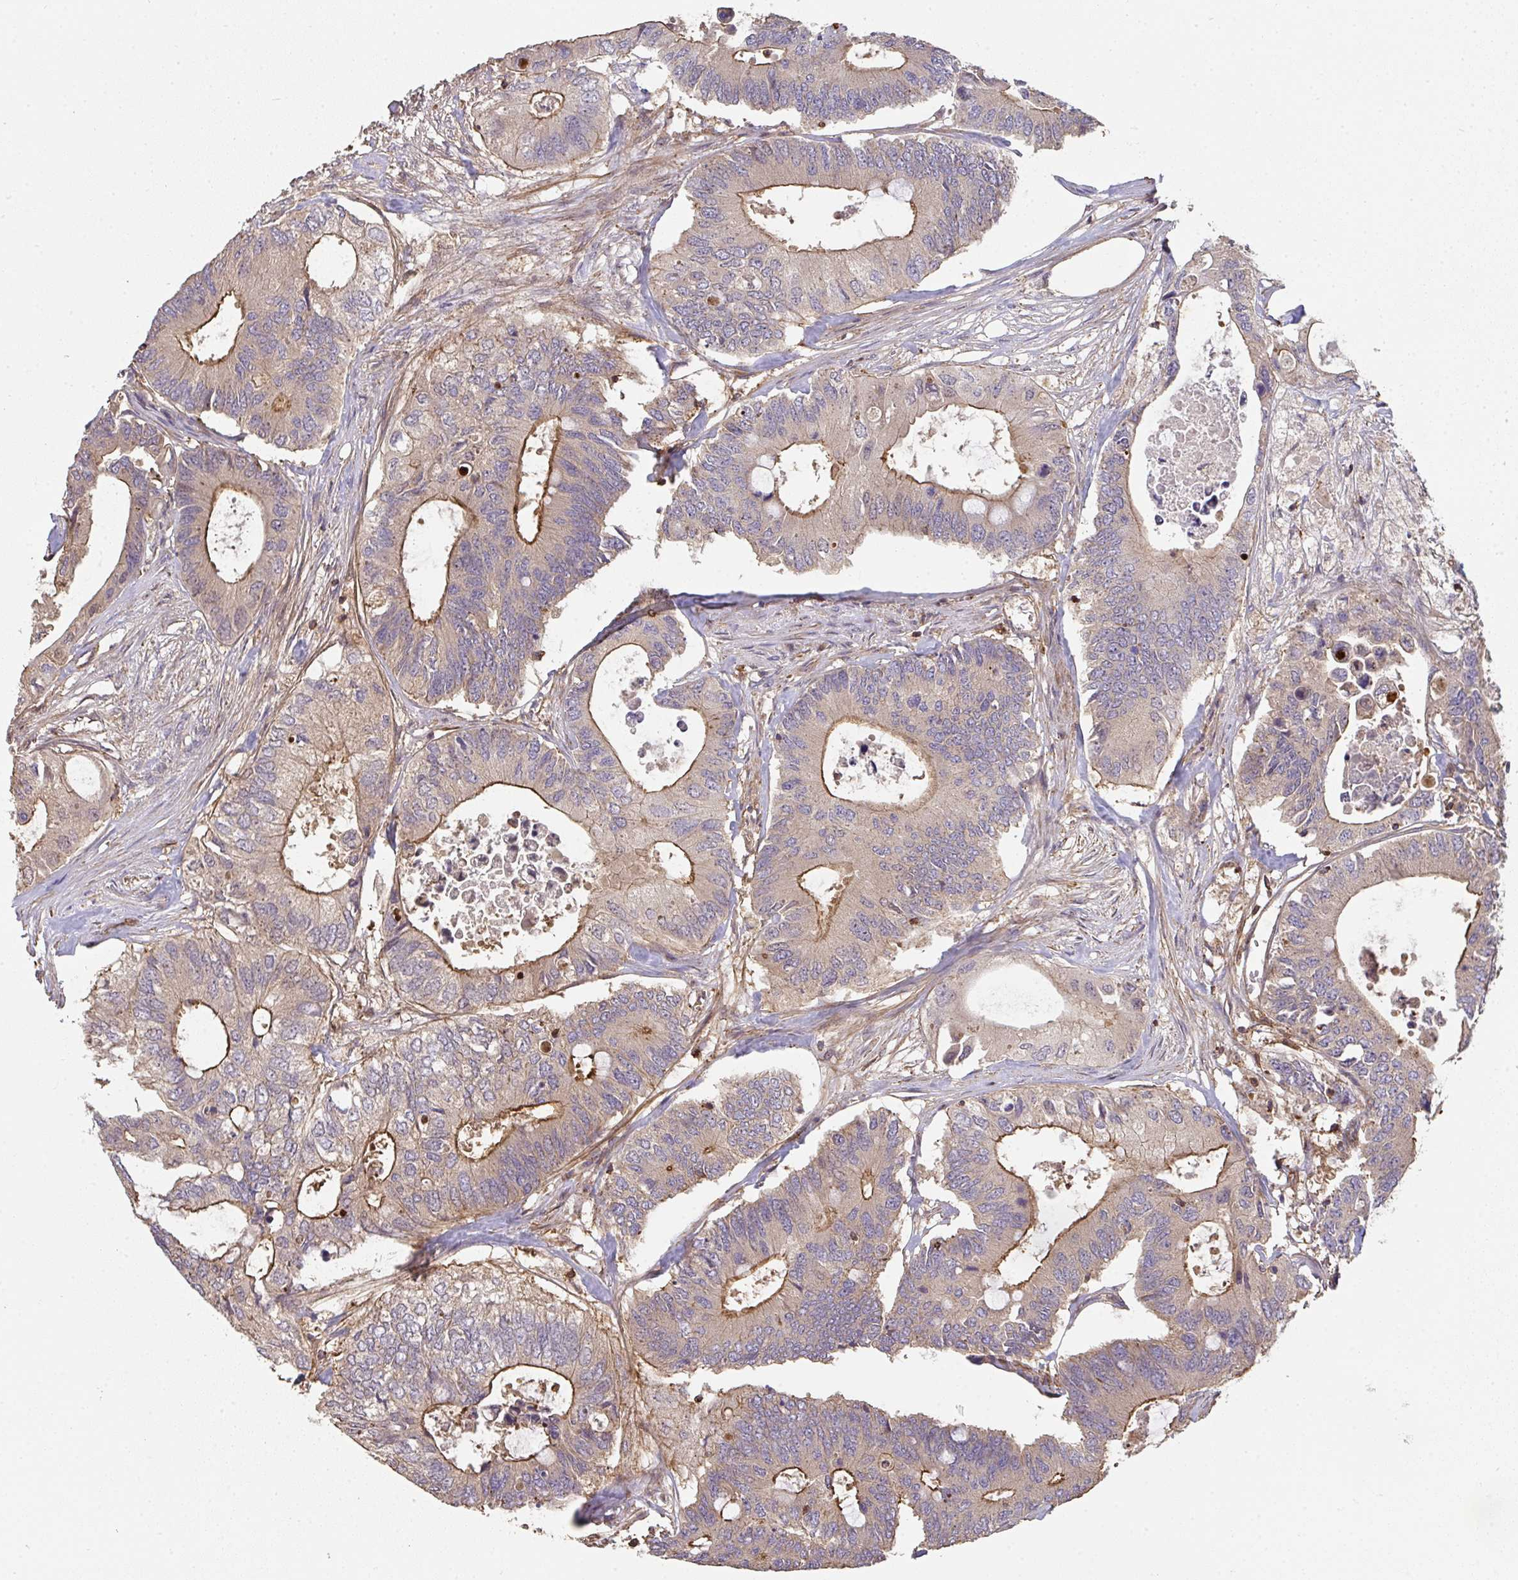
{"staining": {"intensity": "moderate", "quantity": ">75%", "location": "cytoplasmic/membranous"}, "tissue": "colorectal cancer", "cell_type": "Tumor cells", "image_type": "cancer", "snomed": [{"axis": "morphology", "description": "Adenocarcinoma, NOS"}, {"axis": "topography", "description": "Colon"}], "caption": "Brown immunohistochemical staining in adenocarcinoma (colorectal) reveals moderate cytoplasmic/membranous positivity in about >75% of tumor cells. Nuclei are stained in blue.", "gene": "TNMD", "patient": {"sex": "male", "age": 71}}